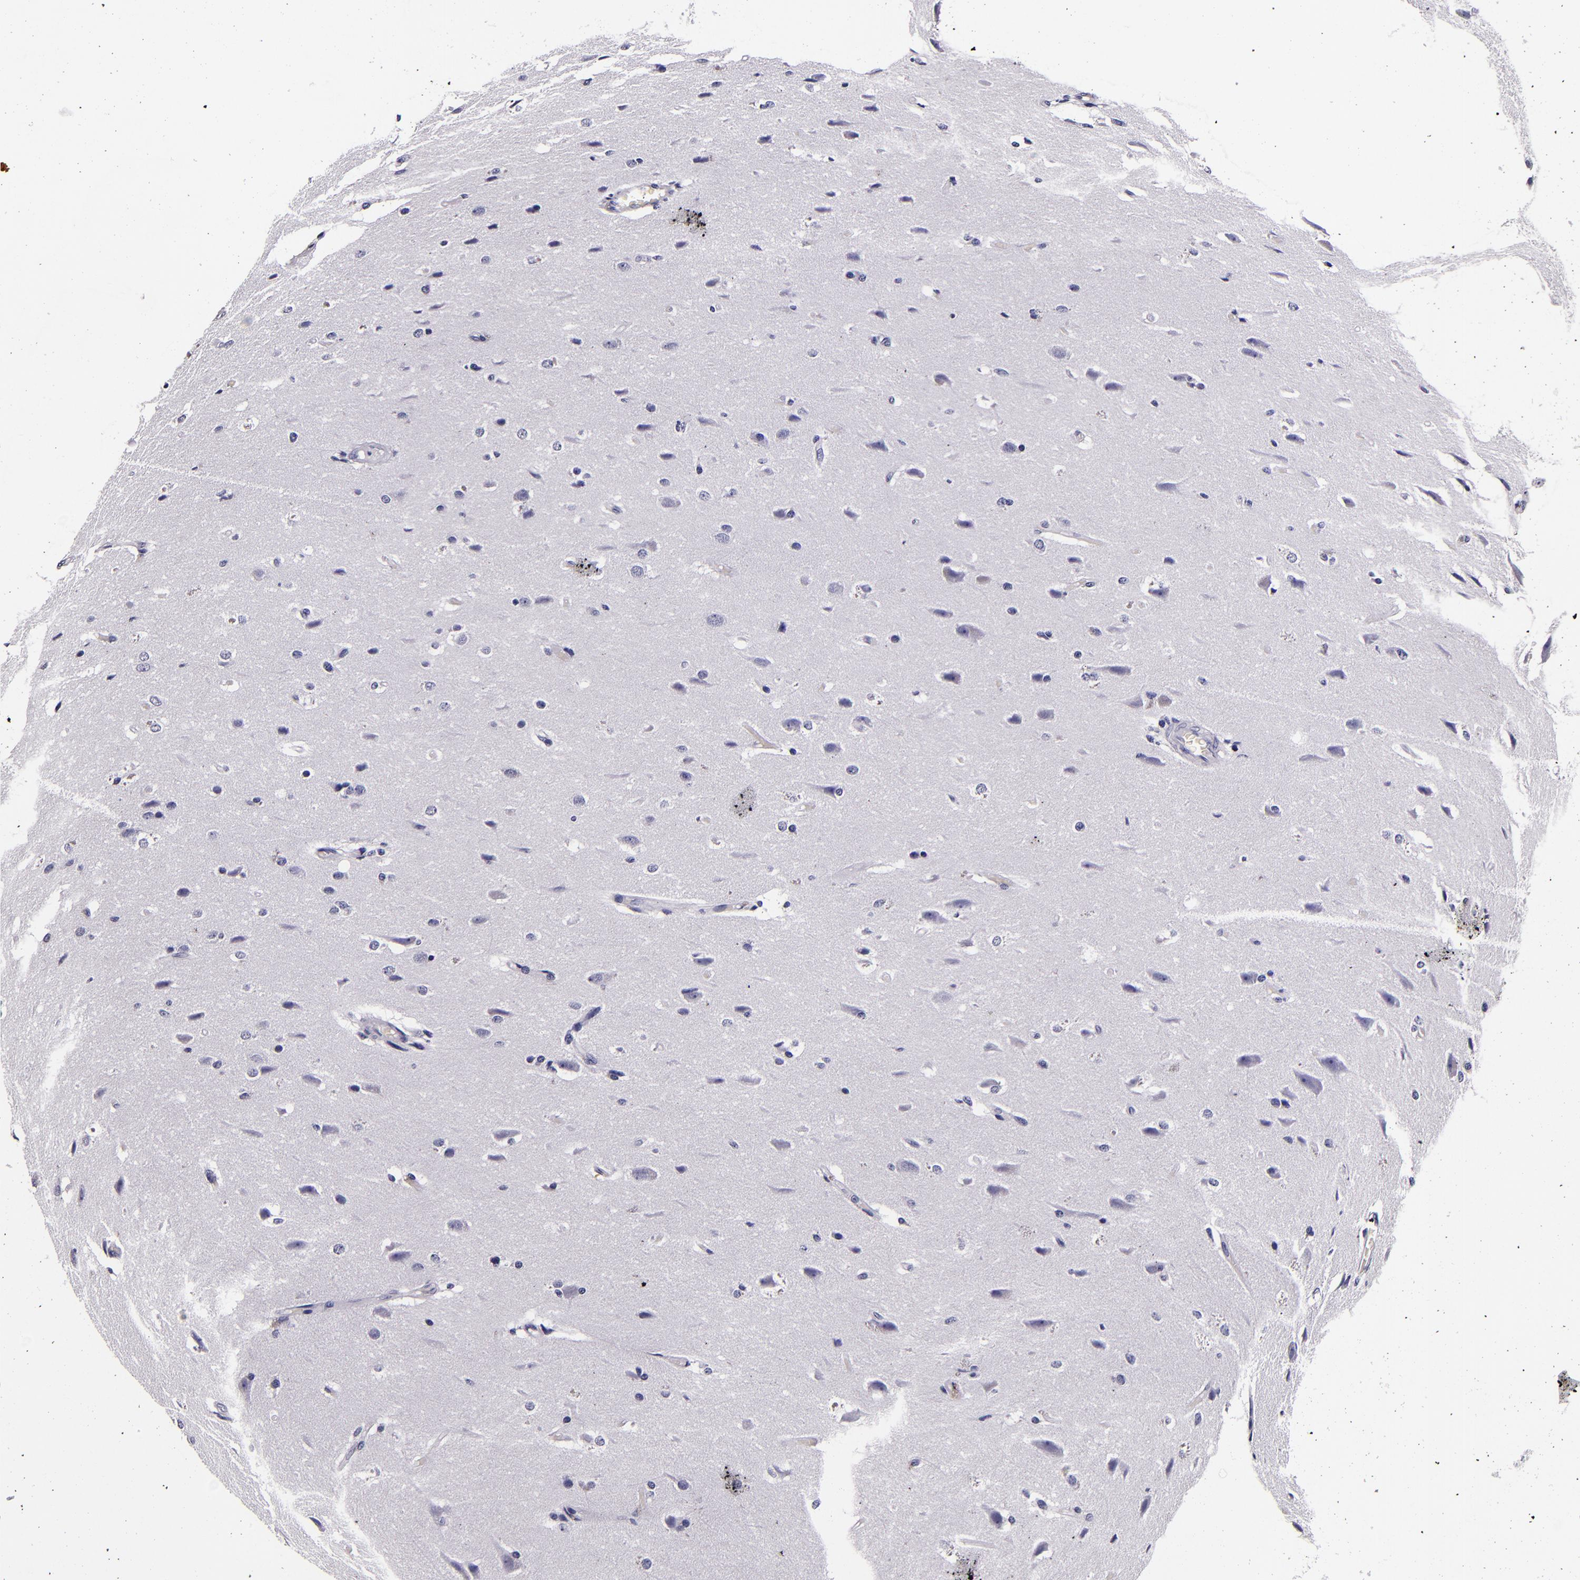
{"staining": {"intensity": "negative", "quantity": "none", "location": "none"}, "tissue": "glioma", "cell_type": "Tumor cells", "image_type": "cancer", "snomed": [{"axis": "morphology", "description": "Glioma, malignant, High grade"}, {"axis": "topography", "description": "Brain"}], "caption": "Immunohistochemistry micrograph of neoplastic tissue: malignant high-grade glioma stained with DAB demonstrates no significant protein staining in tumor cells.", "gene": "FBN1", "patient": {"sex": "male", "age": 68}}